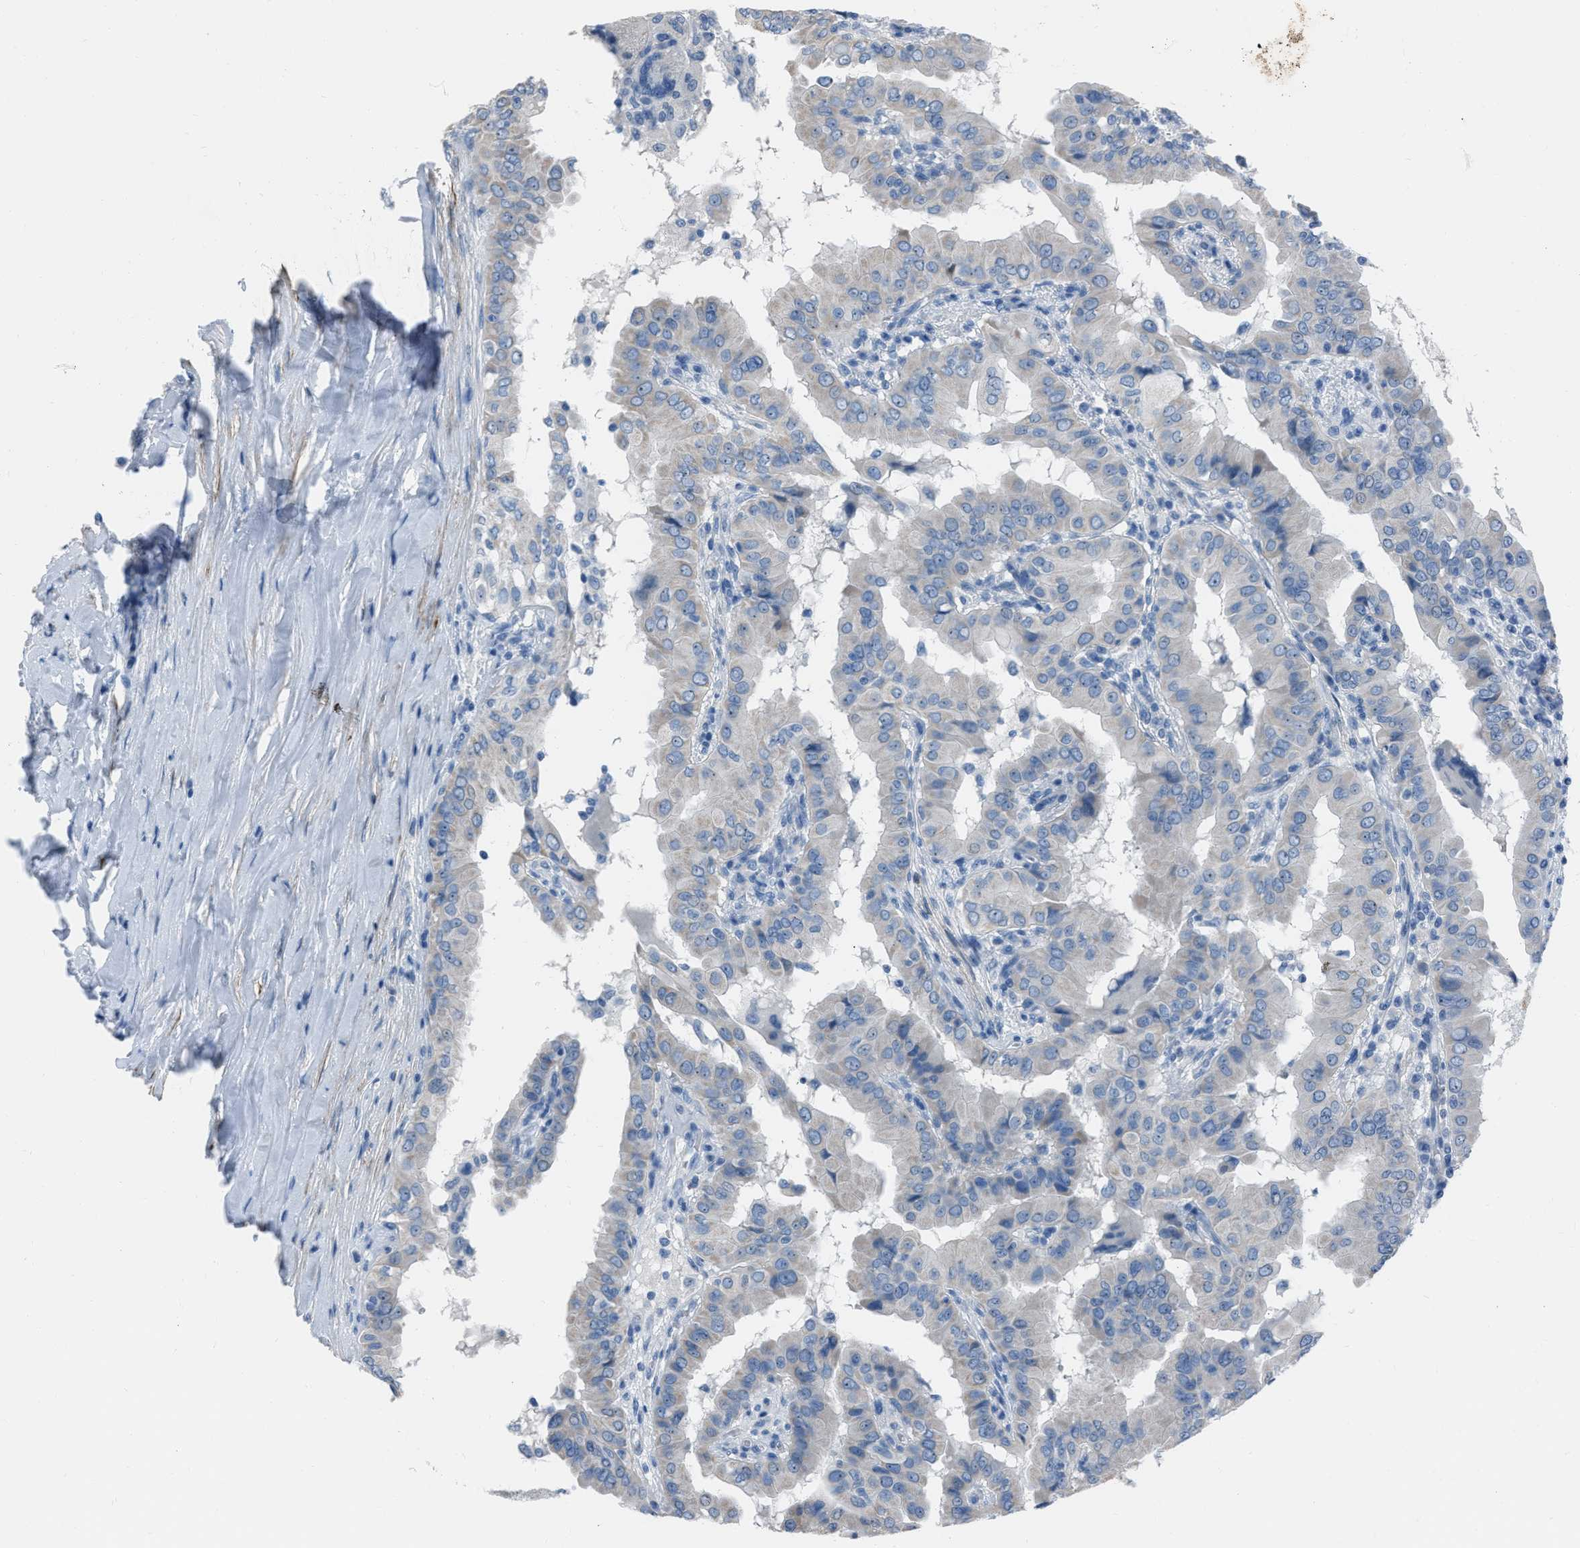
{"staining": {"intensity": "negative", "quantity": "none", "location": "none"}, "tissue": "thyroid cancer", "cell_type": "Tumor cells", "image_type": "cancer", "snomed": [{"axis": "morphology", "description": "Papillary adenocarcinoma, NOS"}, {"axis": "topography", "description": "Thyroid gland"}], "caption": "There is no significant staining in tumor cells of papillary adenocarcinoma (thyroid).", "gene": "SPATC1L", "patient": {"sex": "male", "age": 33}}